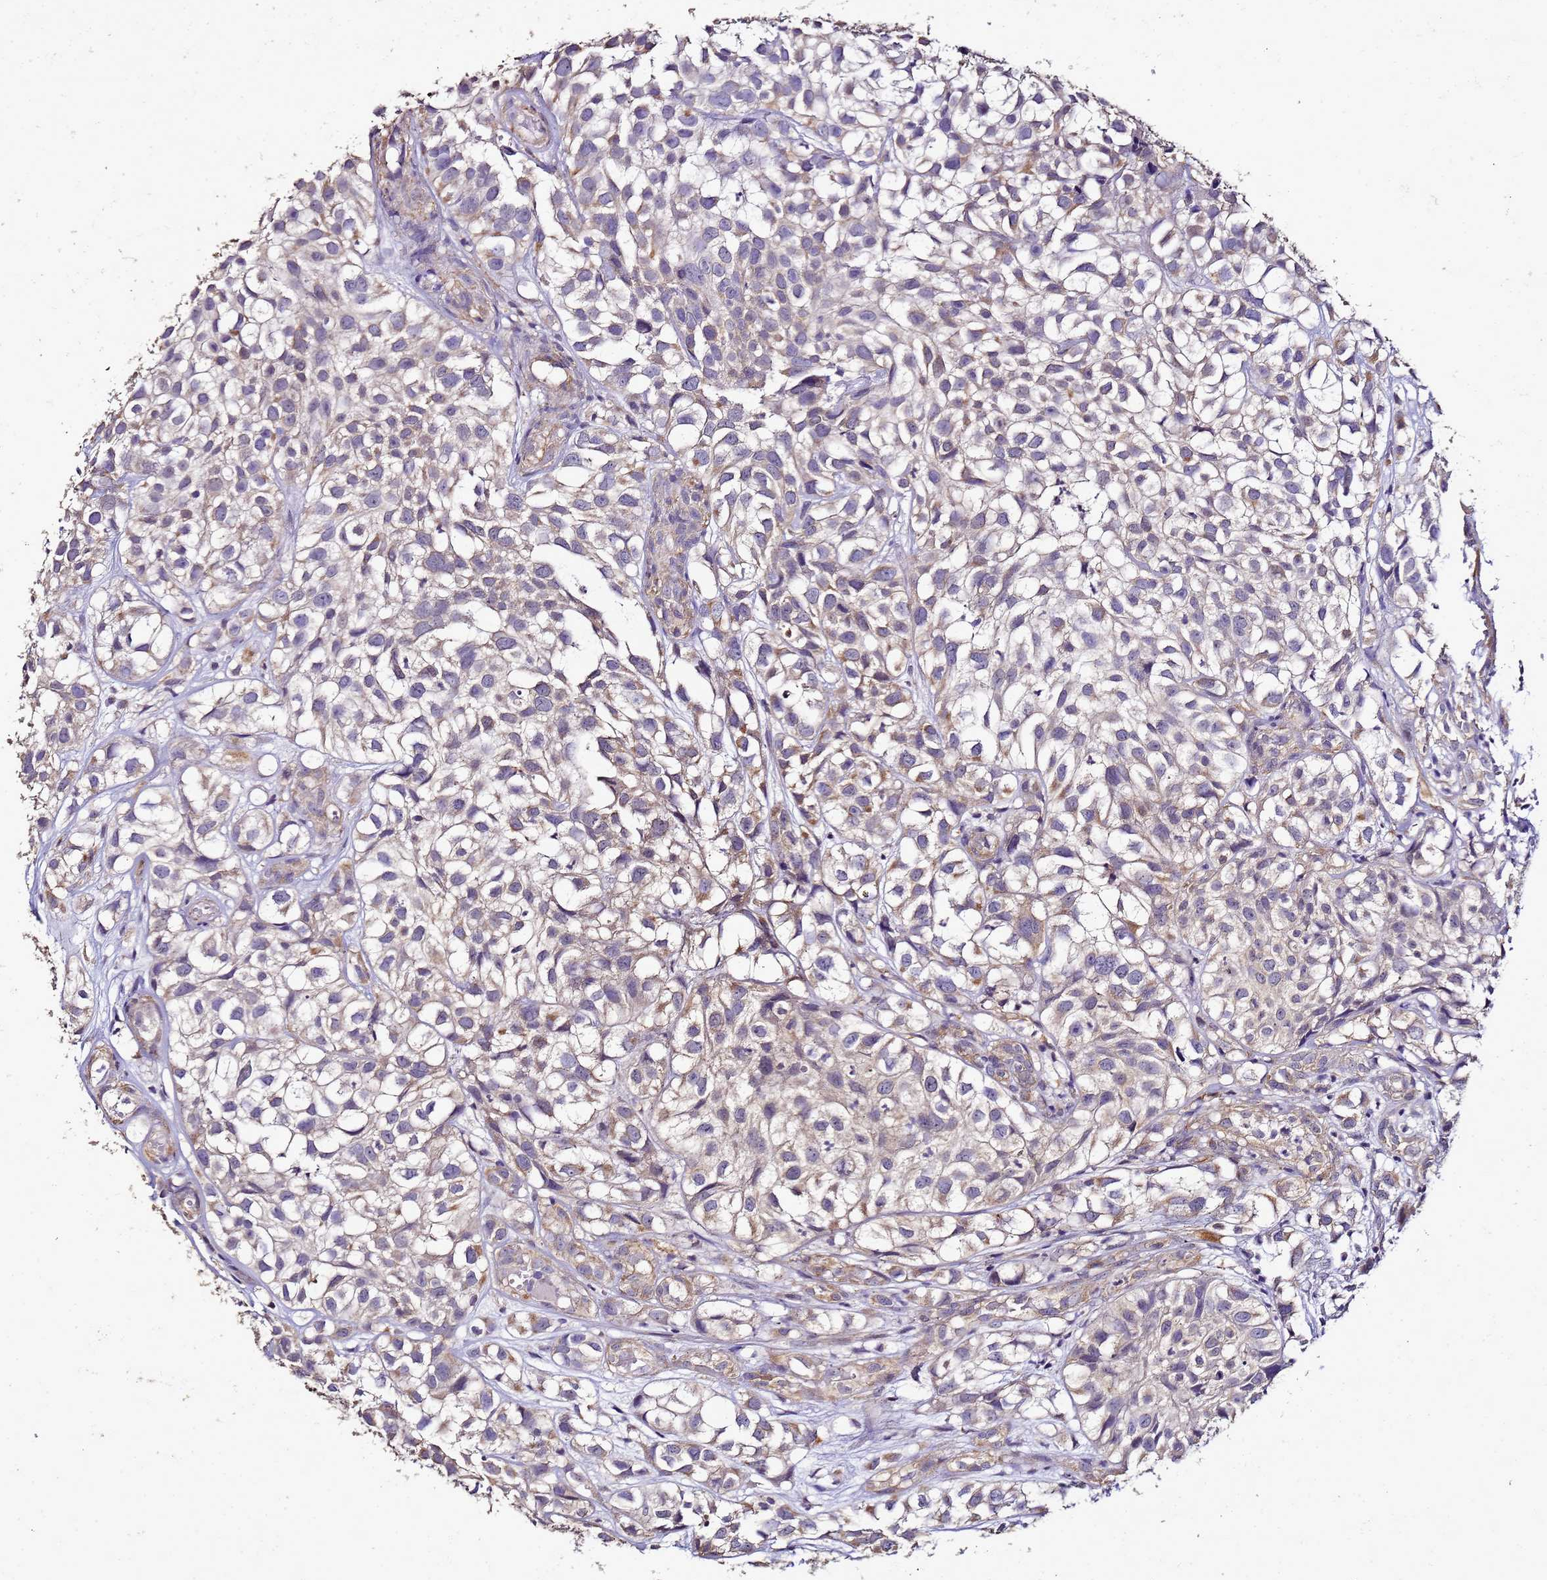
{"staining": {"intensity": "weak", "quantity": "25%-75%", "location": "cytoplasmic/membranous"}, "tissue": "urothelial cancer", "cell_type": "Tumor cells", "image_type": "cancer", "snomed": [{"axis": "morphology", "description": "Urothelial carcinoma, High grade"}, {"axis": "topography", "description": "Urinary bladder"}], "caption": "Immunohistochemical staining of human urothelial cancer demonstrates weak cytoplasmic/membranous protein expression in about 25%-75% of tumor cells. The protein is shown in brown color, while the nuclei are stained blue.", "gene": "ENOPH1", "patient": {"sex": "male", "age": 56}}